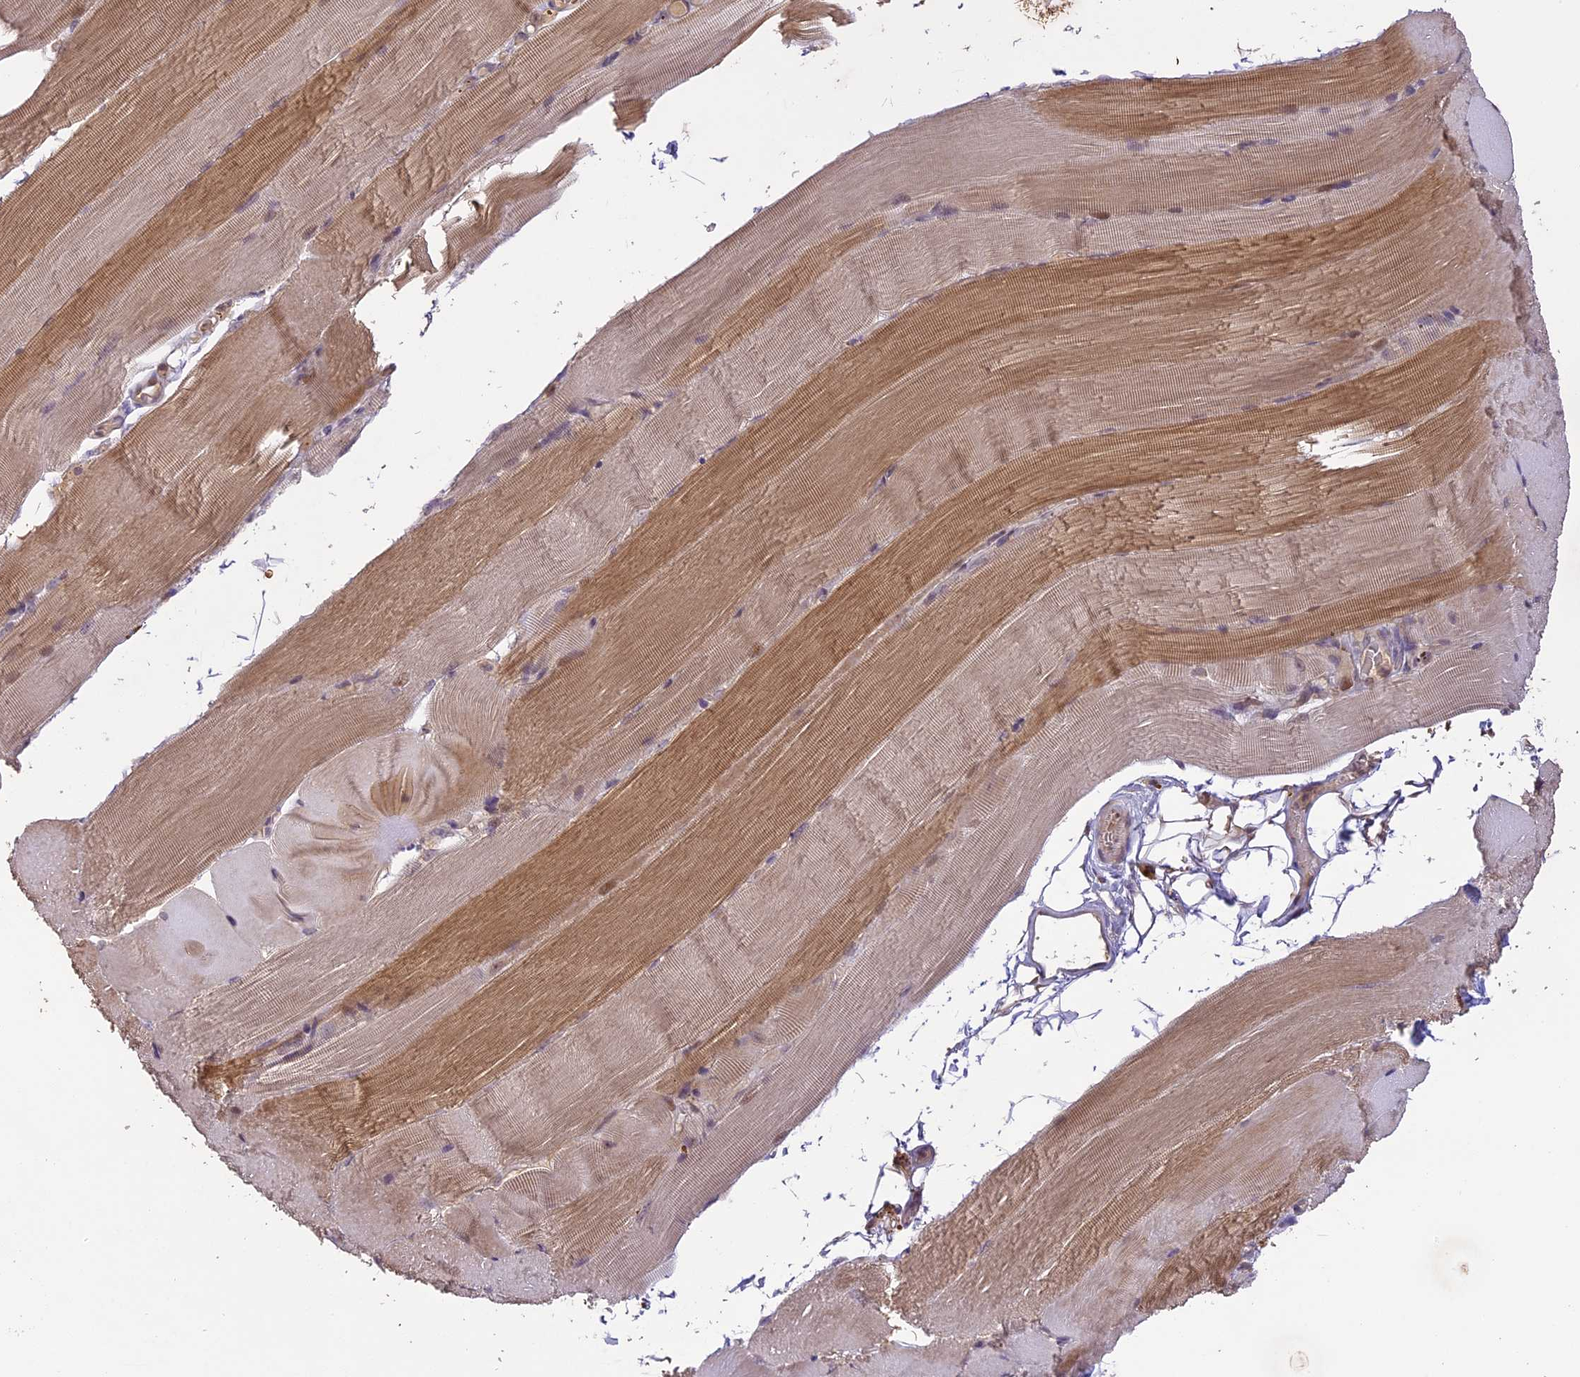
{"staining": {"intensity": "moderate", "quantity": "25%-75%", "location": "cytoplasmic/membranous,nuclear"}, "tissue": "skeletal muscle", "cell_type": "Myocytes", "image_type": "normal", "snomed": [{"axis": "morphology", "description": "Normal tissue, NOS"}, {"axis": "topography", "description": "Skeletal muscle"}, {"axis": "topography", "description": "Parathyroid gland"}], "caption": "A photomicrograph of skeletal muscle stained for a protein displays moderate cytoplasmic/membranous,nuclear brown staining in myocytes. The staining was performed using DAB, with brown indicating positive protein expression. Nuclei are stained blue with hematoxylin.", "gene": "TIGD7", "patient": {"sex": "female", "age": 37}}